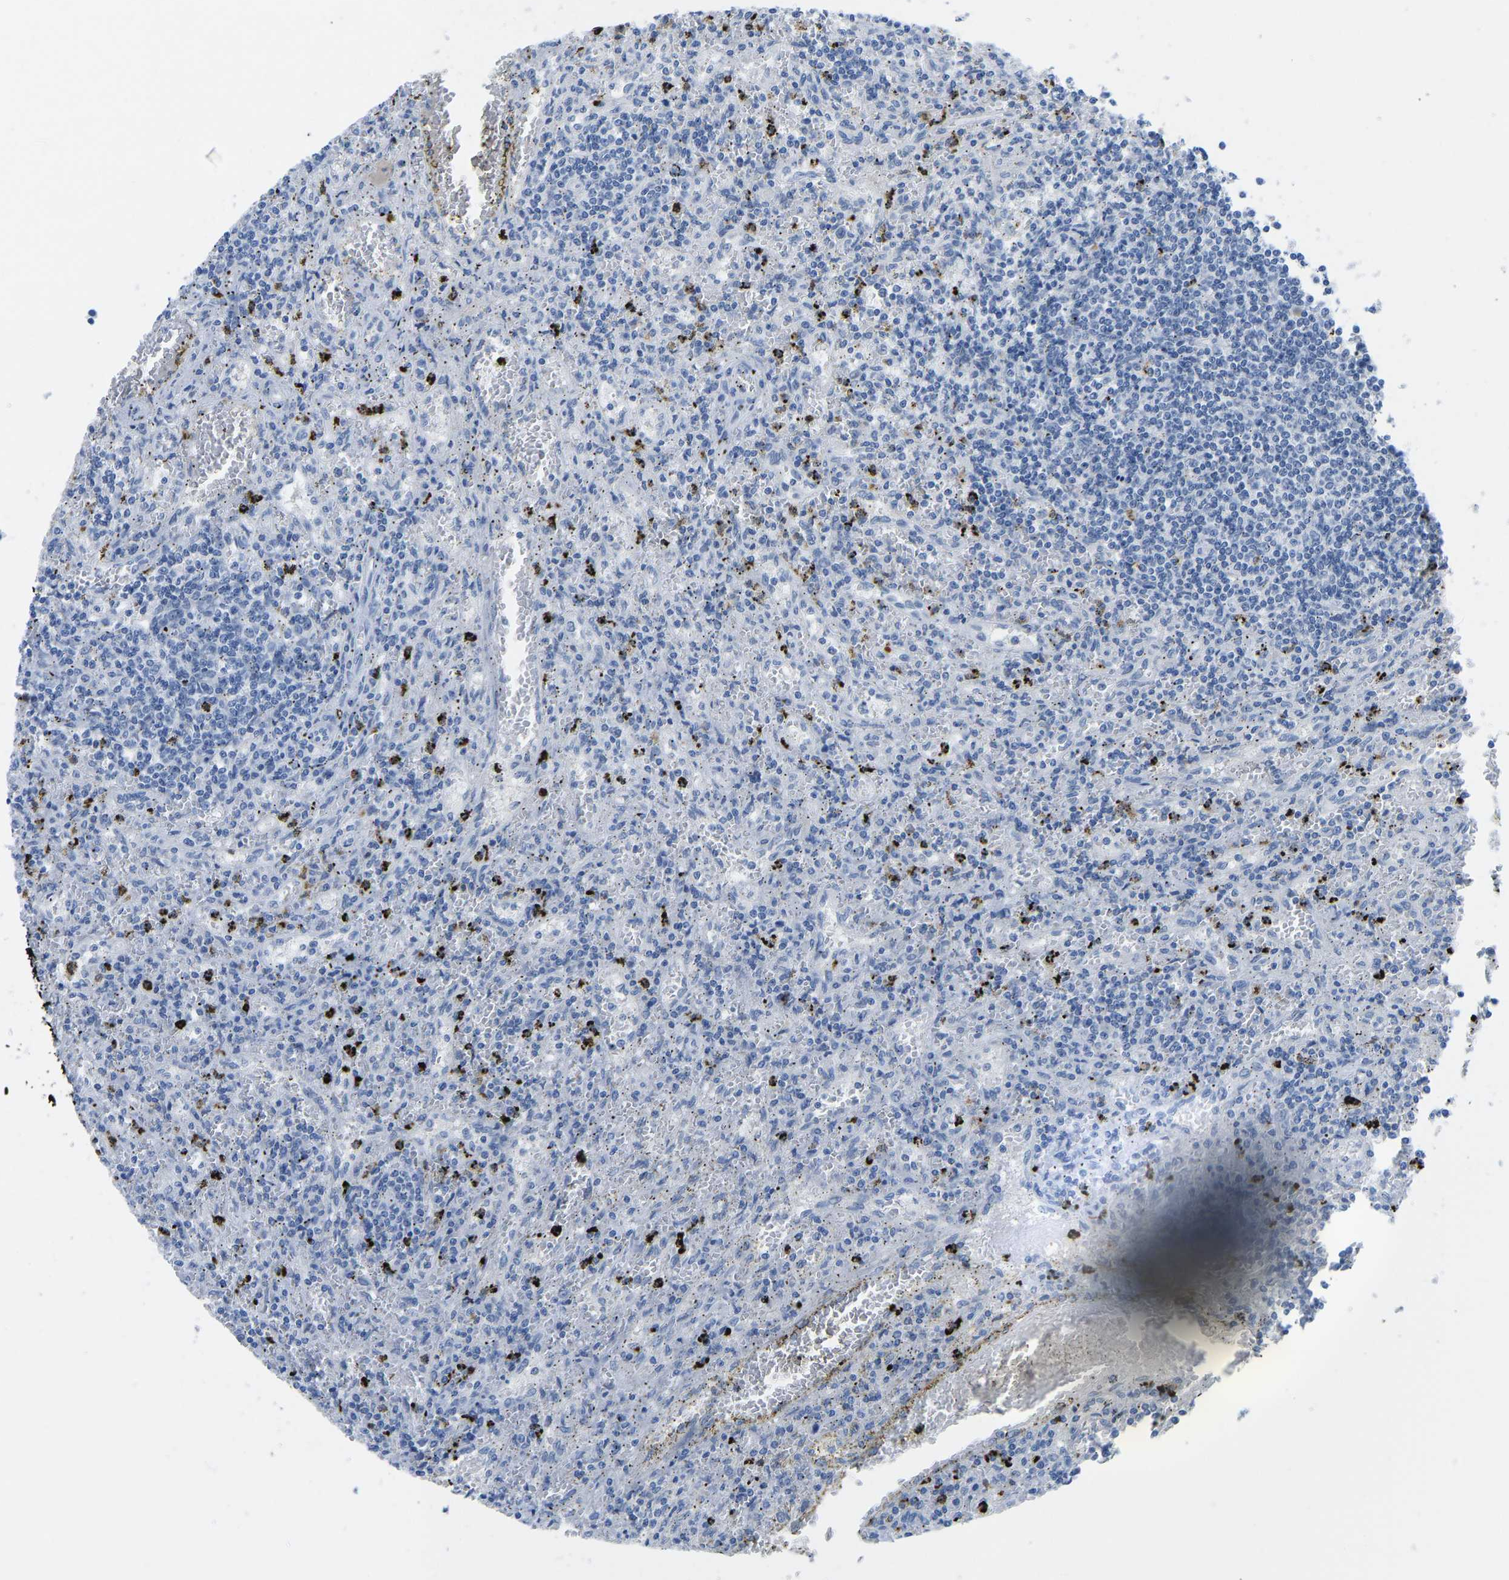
{"staining": {"intensity": "negative", "quantity": "none", "location": "none"}, "tissue": "lymphoma", "cell_type": "Tumor cells", "image_type": "cancer", "snomed": [{"axis": "morphology", "description": "Malignant lymphoma, non-Hodgkin's type, Low grade"}, {"axis": "topography", "description": "Spleen"}], "caption": "This micrograph is of lymphoma stained with immunohistochemistry (IHC) to label a protein in brown with the nuclei are counter-stained blue. There is no expression in tumor cells.", "gene": "TXNDC2", "patient": {"sex": "male", "age": 76}}